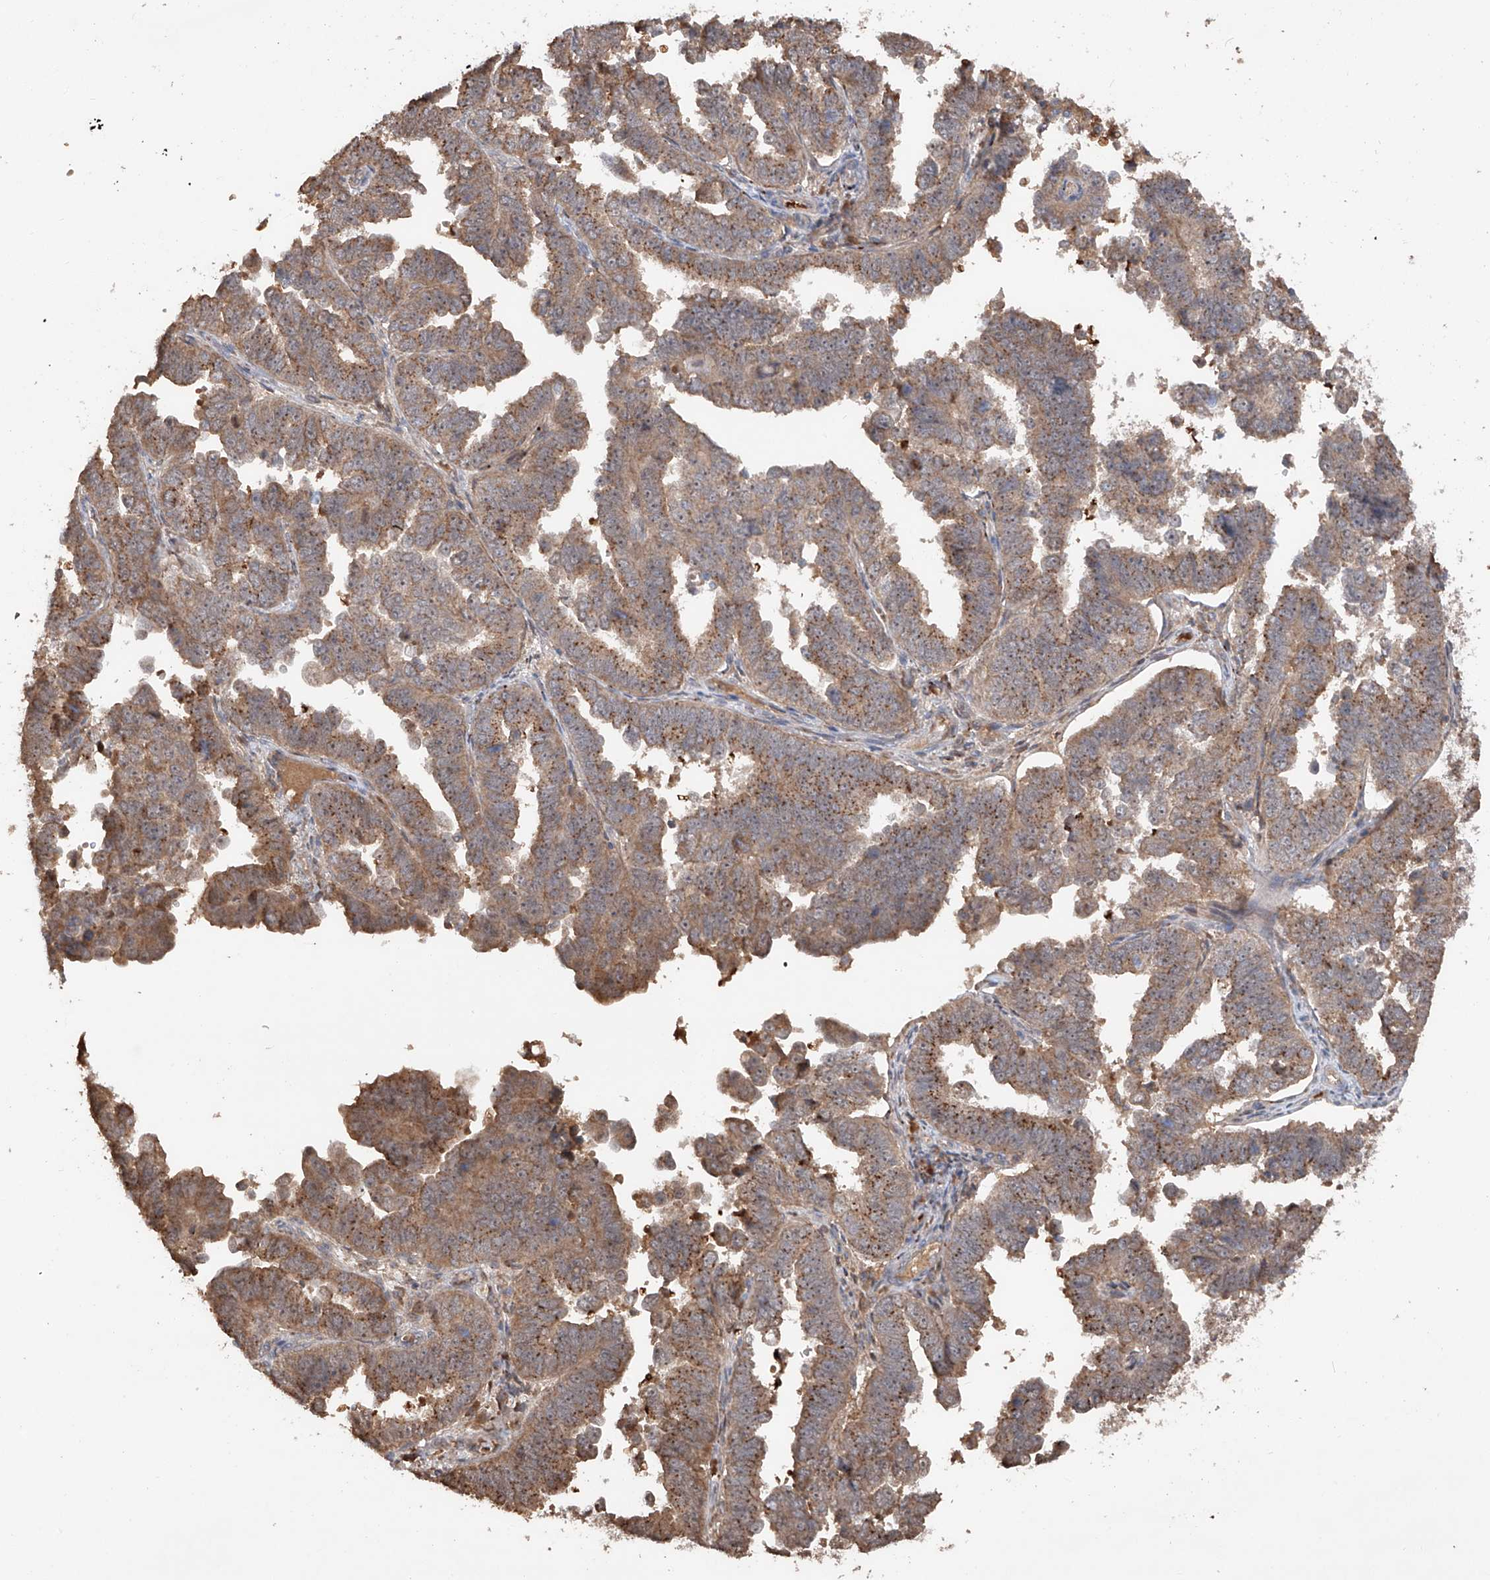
{"staining": {"intensity": "moderate", "quantity": ">75%", "location": "cytoplasmic/membranous"}, "tissue": "endometrial cancer", "cell_type": "Tumor cells", "image_type": "cancer", "snomed": [{"axis": "morphology", "description": "Adenocarcinoma, NOS"}, {"axis": "topography", "description": "Endometrium"}], "caption": "Endometrial cancer (adenocarcinoma) tissue demonstrates moderate cytoplasmic/membranous positivity in approximately >75% of tumor cells, visualized by immunohistochemistry.", "gene": "EDN1", "patient": {"sex": "female", "age": 75}}